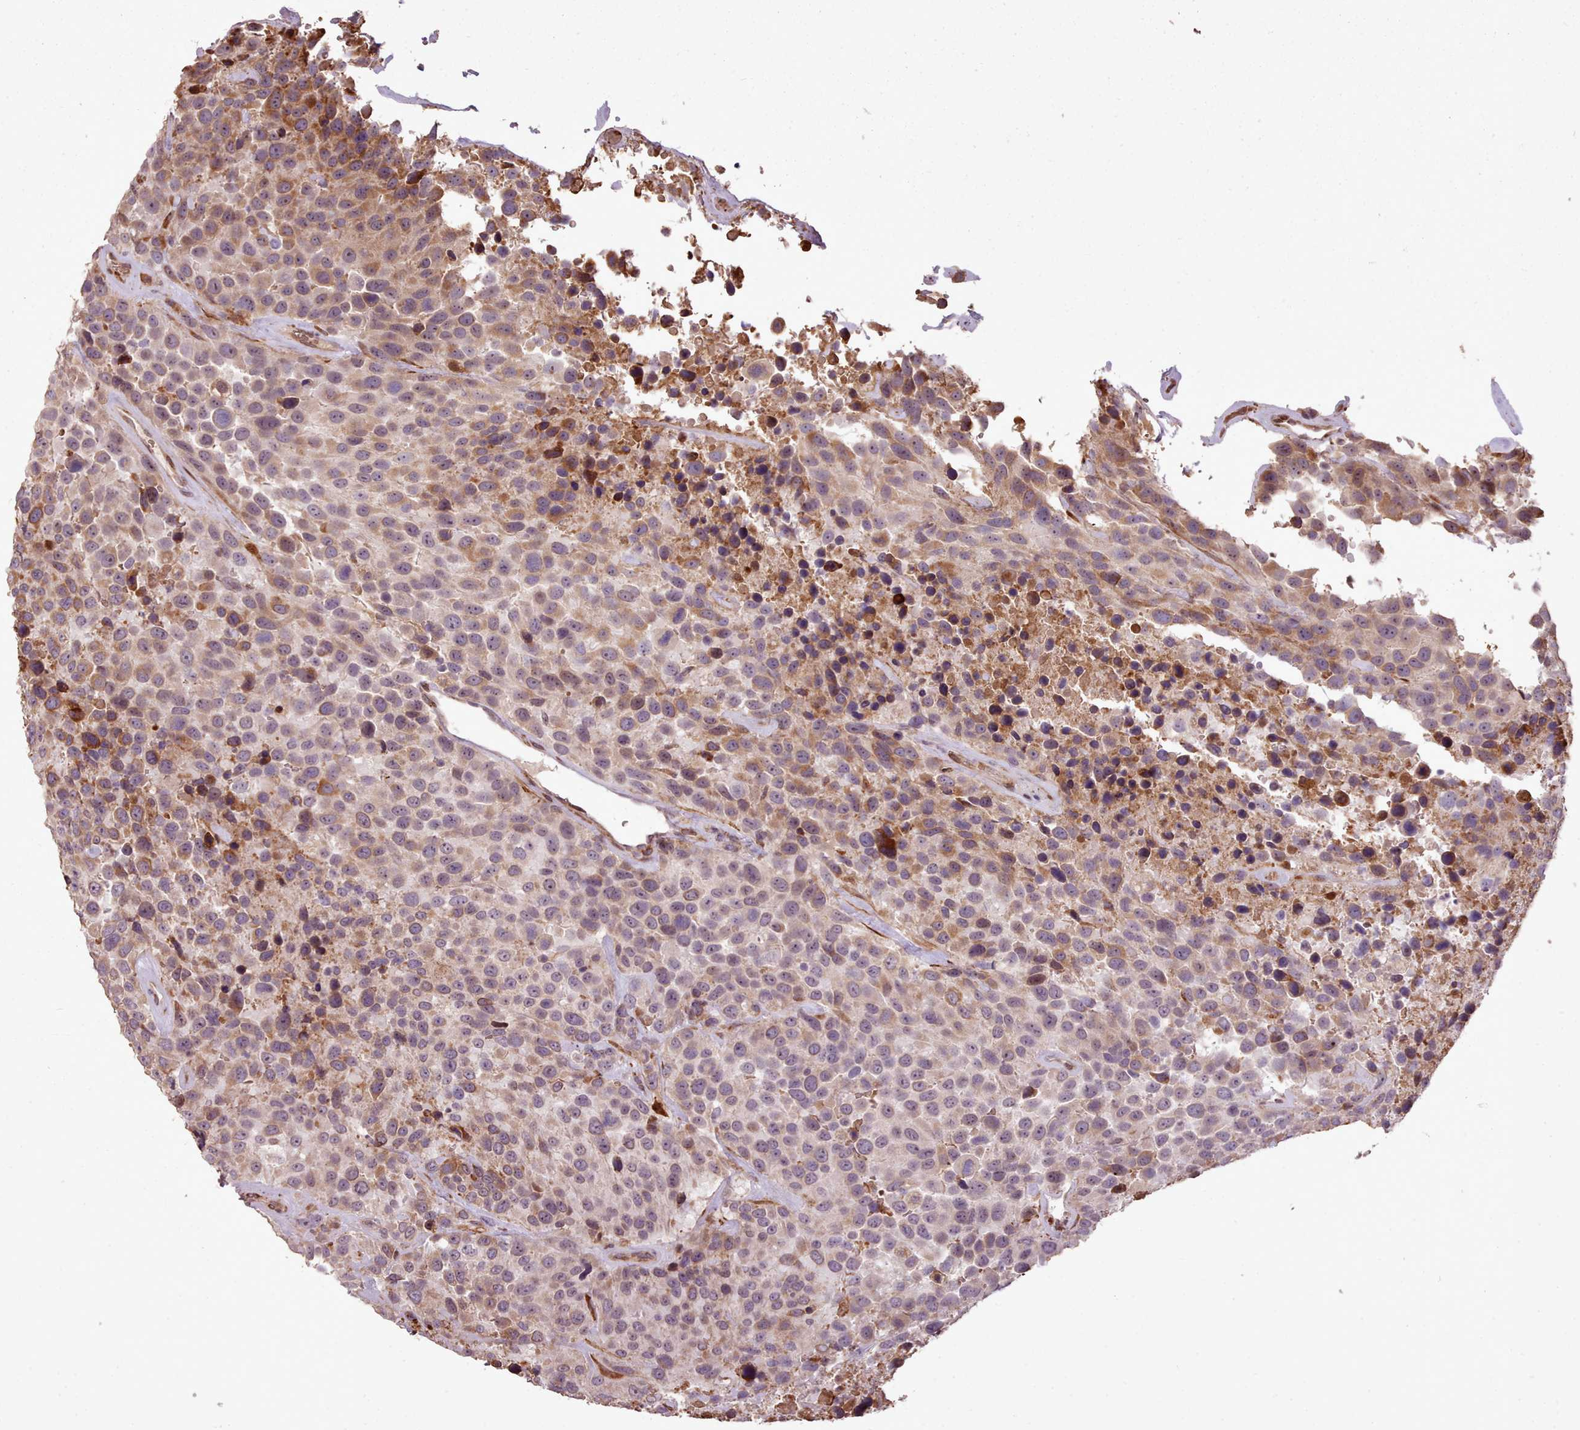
{"staining": {"intensity": "moderate", "quantity": "<25%", "location": "cytoplasmic/membranous"}, "tissue": "urothelial cancer", "cell_type": "Tumor cells", "image_type": "cancer", "snomed": [{"axis": "morphology", "description": "Urothelial carcinoma, High grade"}, {"axis": "topography", "description": "Urinary bladder"}], "caption": "Protein staining of urothelial cancer tissue shows moderate cytoplasmic/membranous staining in about <25% of tumor cells.", "gene": "CABP1", "patient": {"sex": "female", "age": 70}}